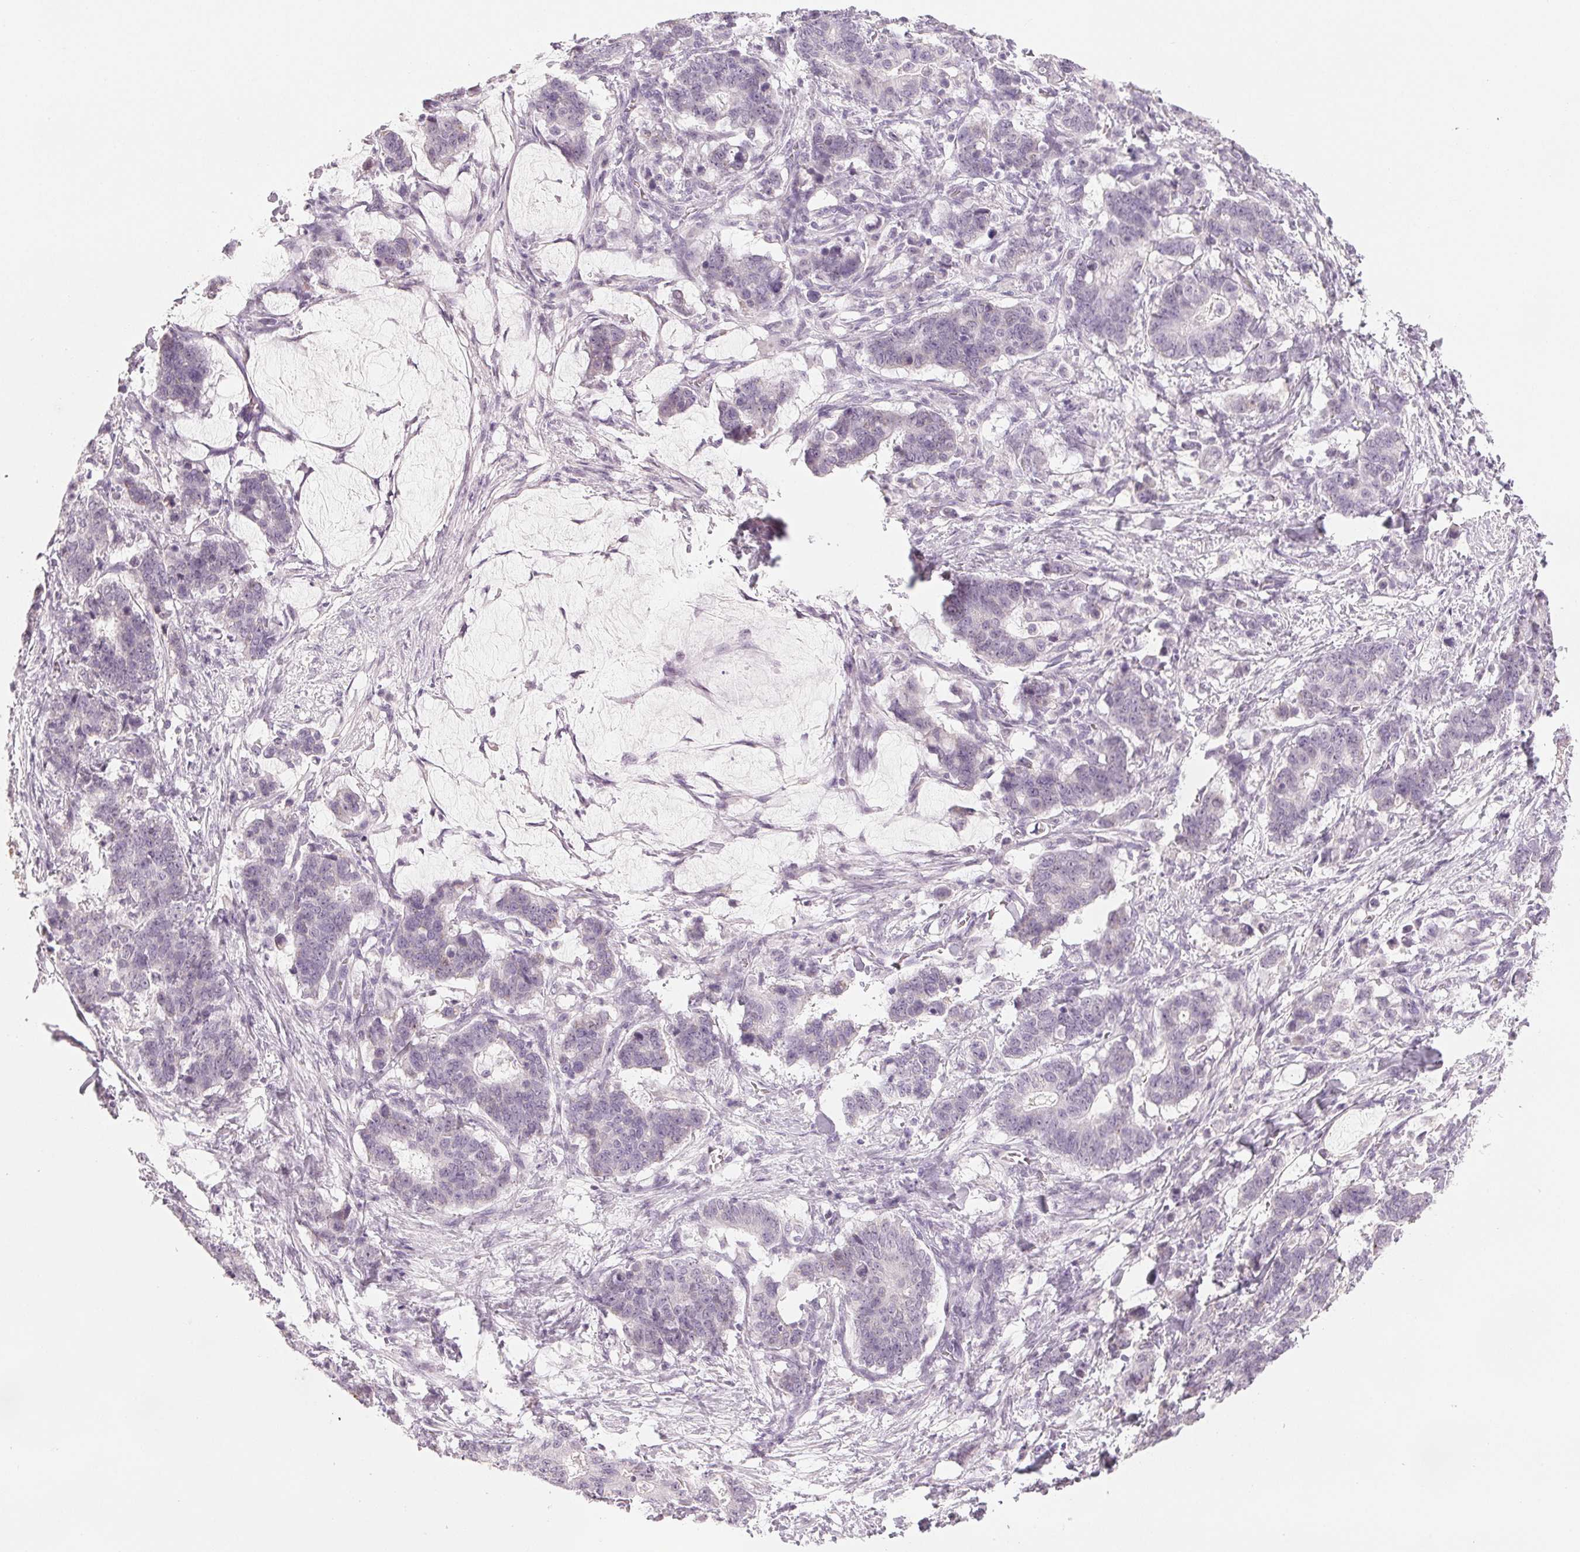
{"staining": {"intensity": "negative", "quantity": "none", "location": "none"}, "tissue": "stomach cancer", "cell_type": "Tumor cells", "image_type": "cancer", "snomed": [{"axis": "morphology", "description": "Normal tissue, NOS"}, {"axis": "morphology", "description": "Adenocarcinoma, NOS"}, {"axis": "topography", "description": "Stomach"}], "caption": "Tumor cells show no significant protein expression in stomach cancer.", "gene": "EHHADH", "patient": {"sex": "female", "age": 64}}